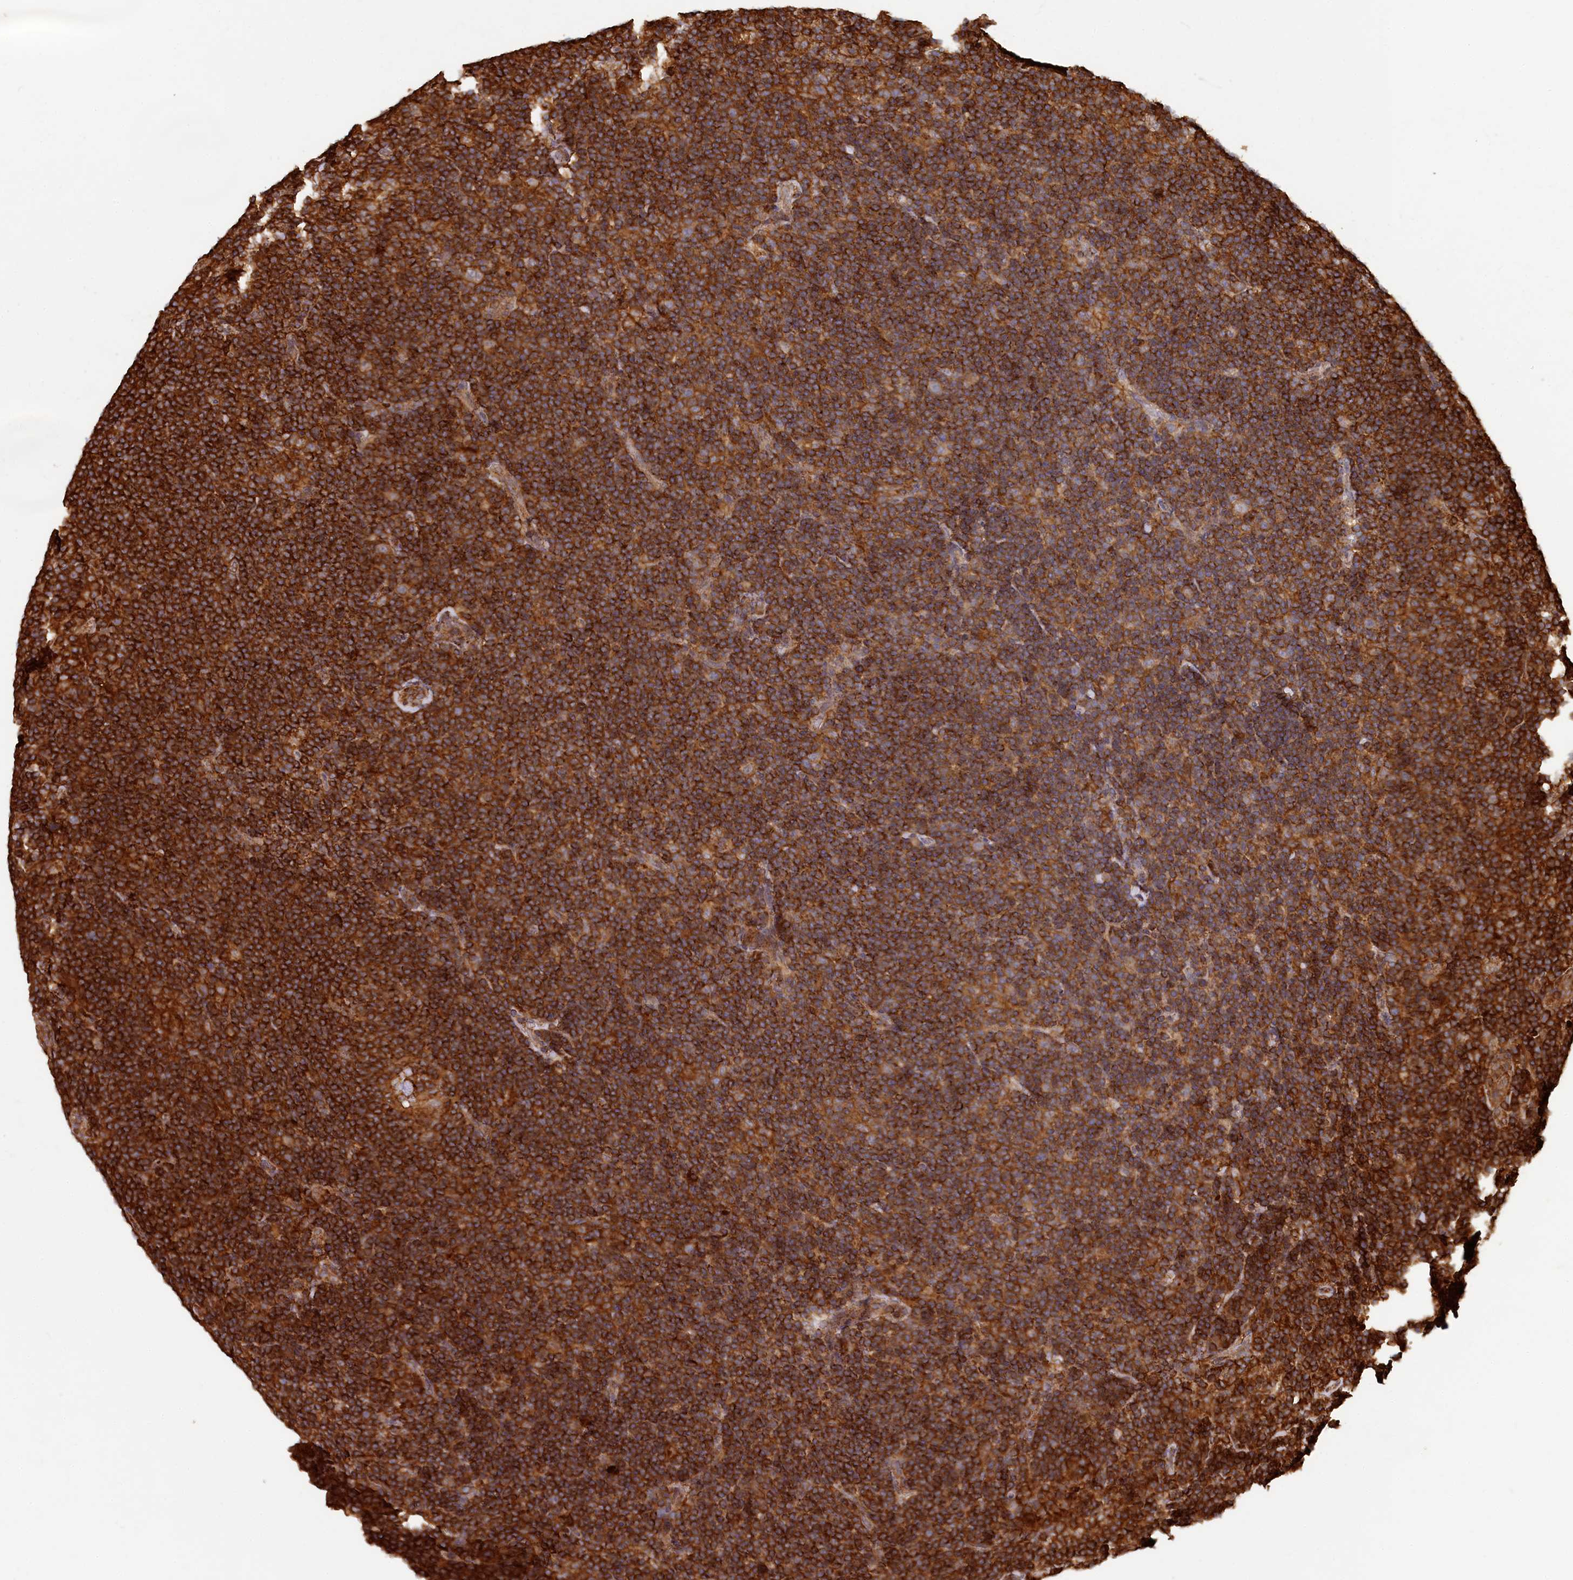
{"staining": {"intensity": "strong", "quantity": ">75%", "location": "cytoplasmic/membranous"}, "tissue": "lymphoma", "cell_type": "Tumor cells", "image_type": "cancer", "snomed": [{"axis": "morphology", "description": "Hodgkin's disease, NOS"}, {"axis": "topography", "description": "Lymph node"}], "caption": "Brown immunohistochemical staining in Hodgkin's disease shows strong cytoplasmic/membranous expression in about >75% of tumor cells.", "gene": "STUB1", "patient": {"sex": "female", "age": 57}}